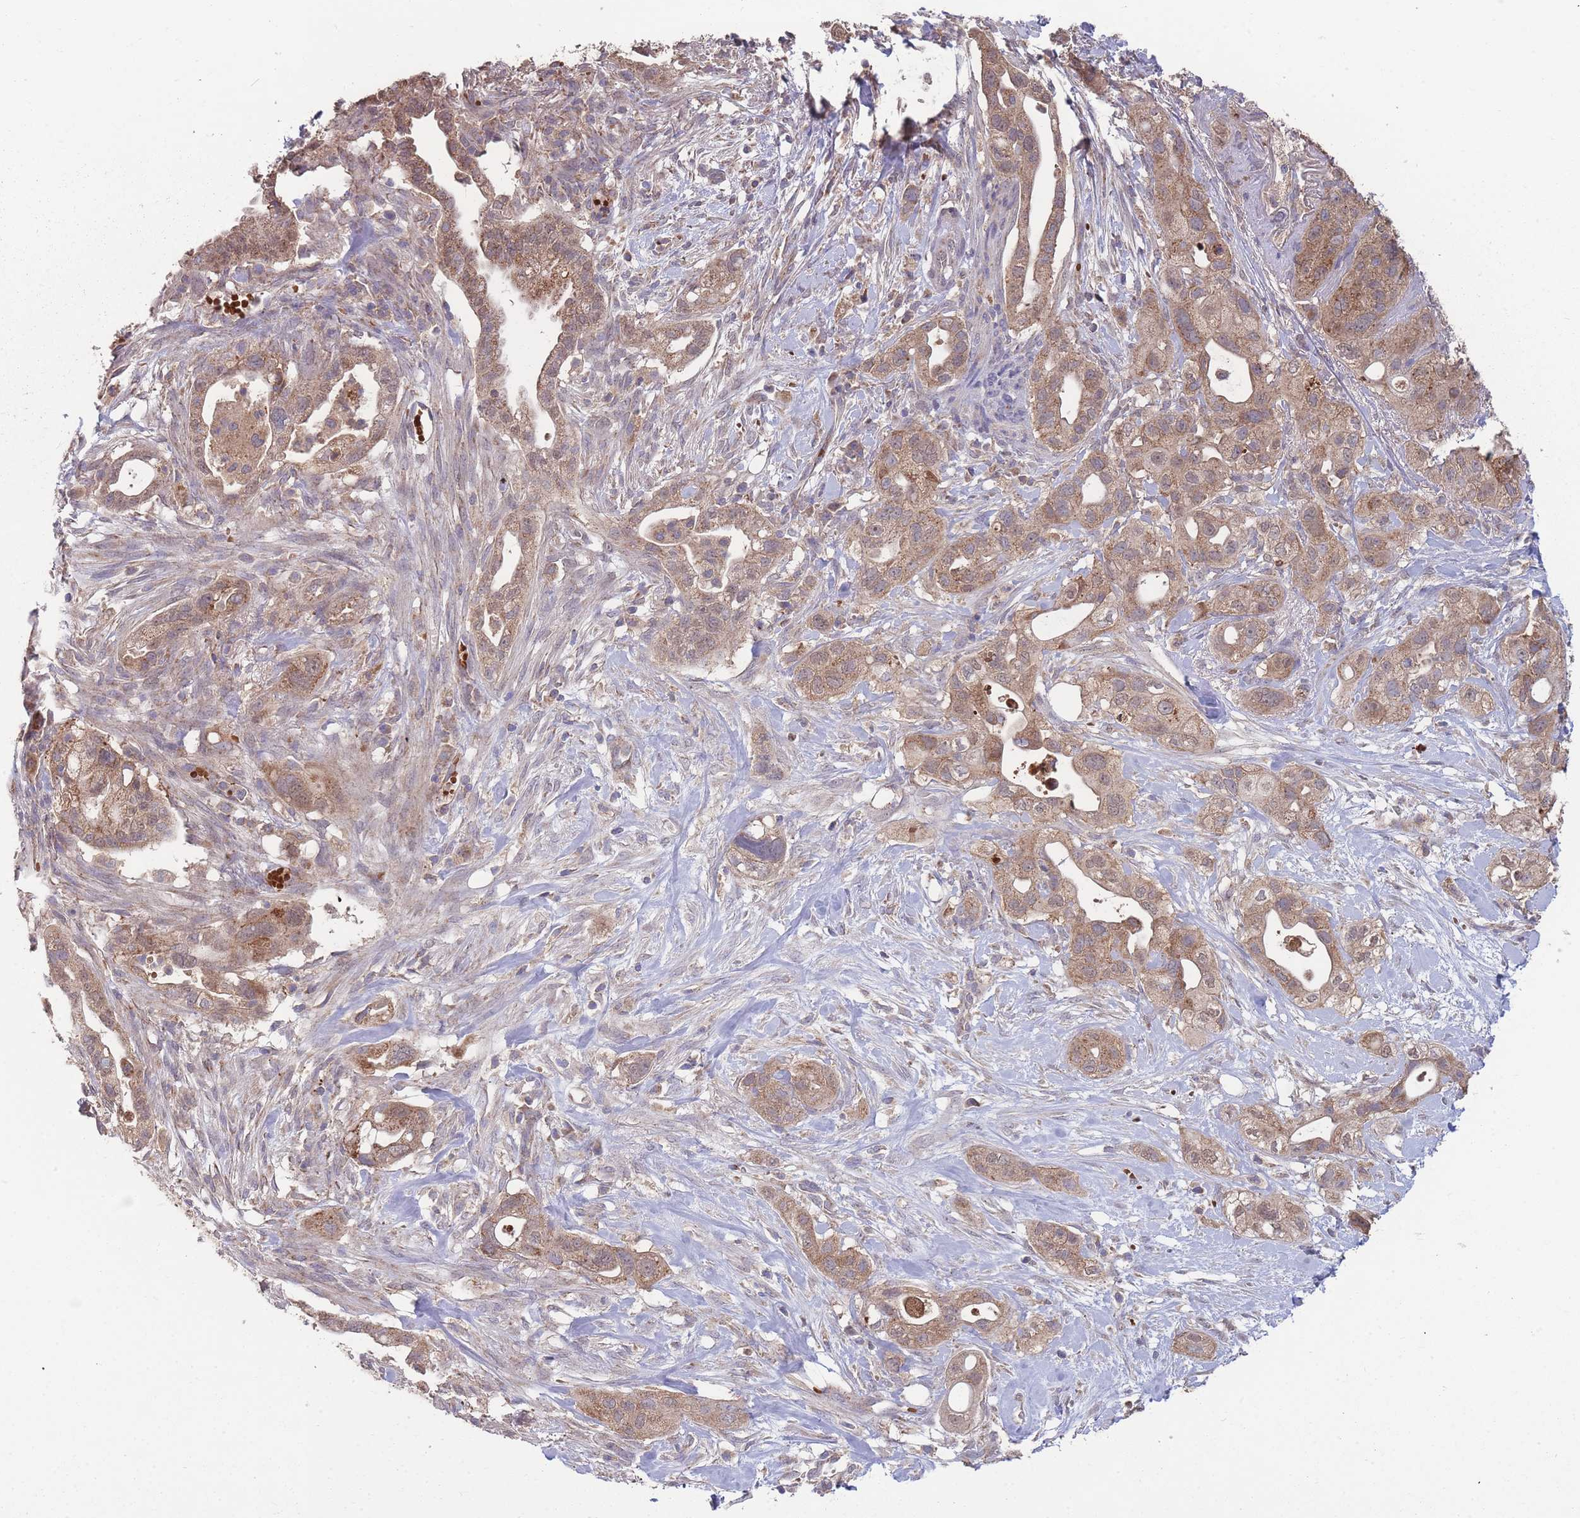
{"staining": {"intensity": "moderate", "quantity": ">75%", "location": "cytoplasmic/membranous"}, "tissue": "pancreatic cancer", "cell_type": "Tumor cells", "image_type": "cancer", "snomed": [{"axis": "morphology", "description": "Adenocarcinoma, NOS"}, {"axis": "topography", "description": "Pancreas"}], "caption": "Immunohistochemical staining of human pancreatic cancer (adenocarcinoma) exhibits moderate cytoplasmic/membranous protein staining in about >75% of tumor cells.", "gene": "SLC35B4", "patient": {"sex": "male", "age": 44}}